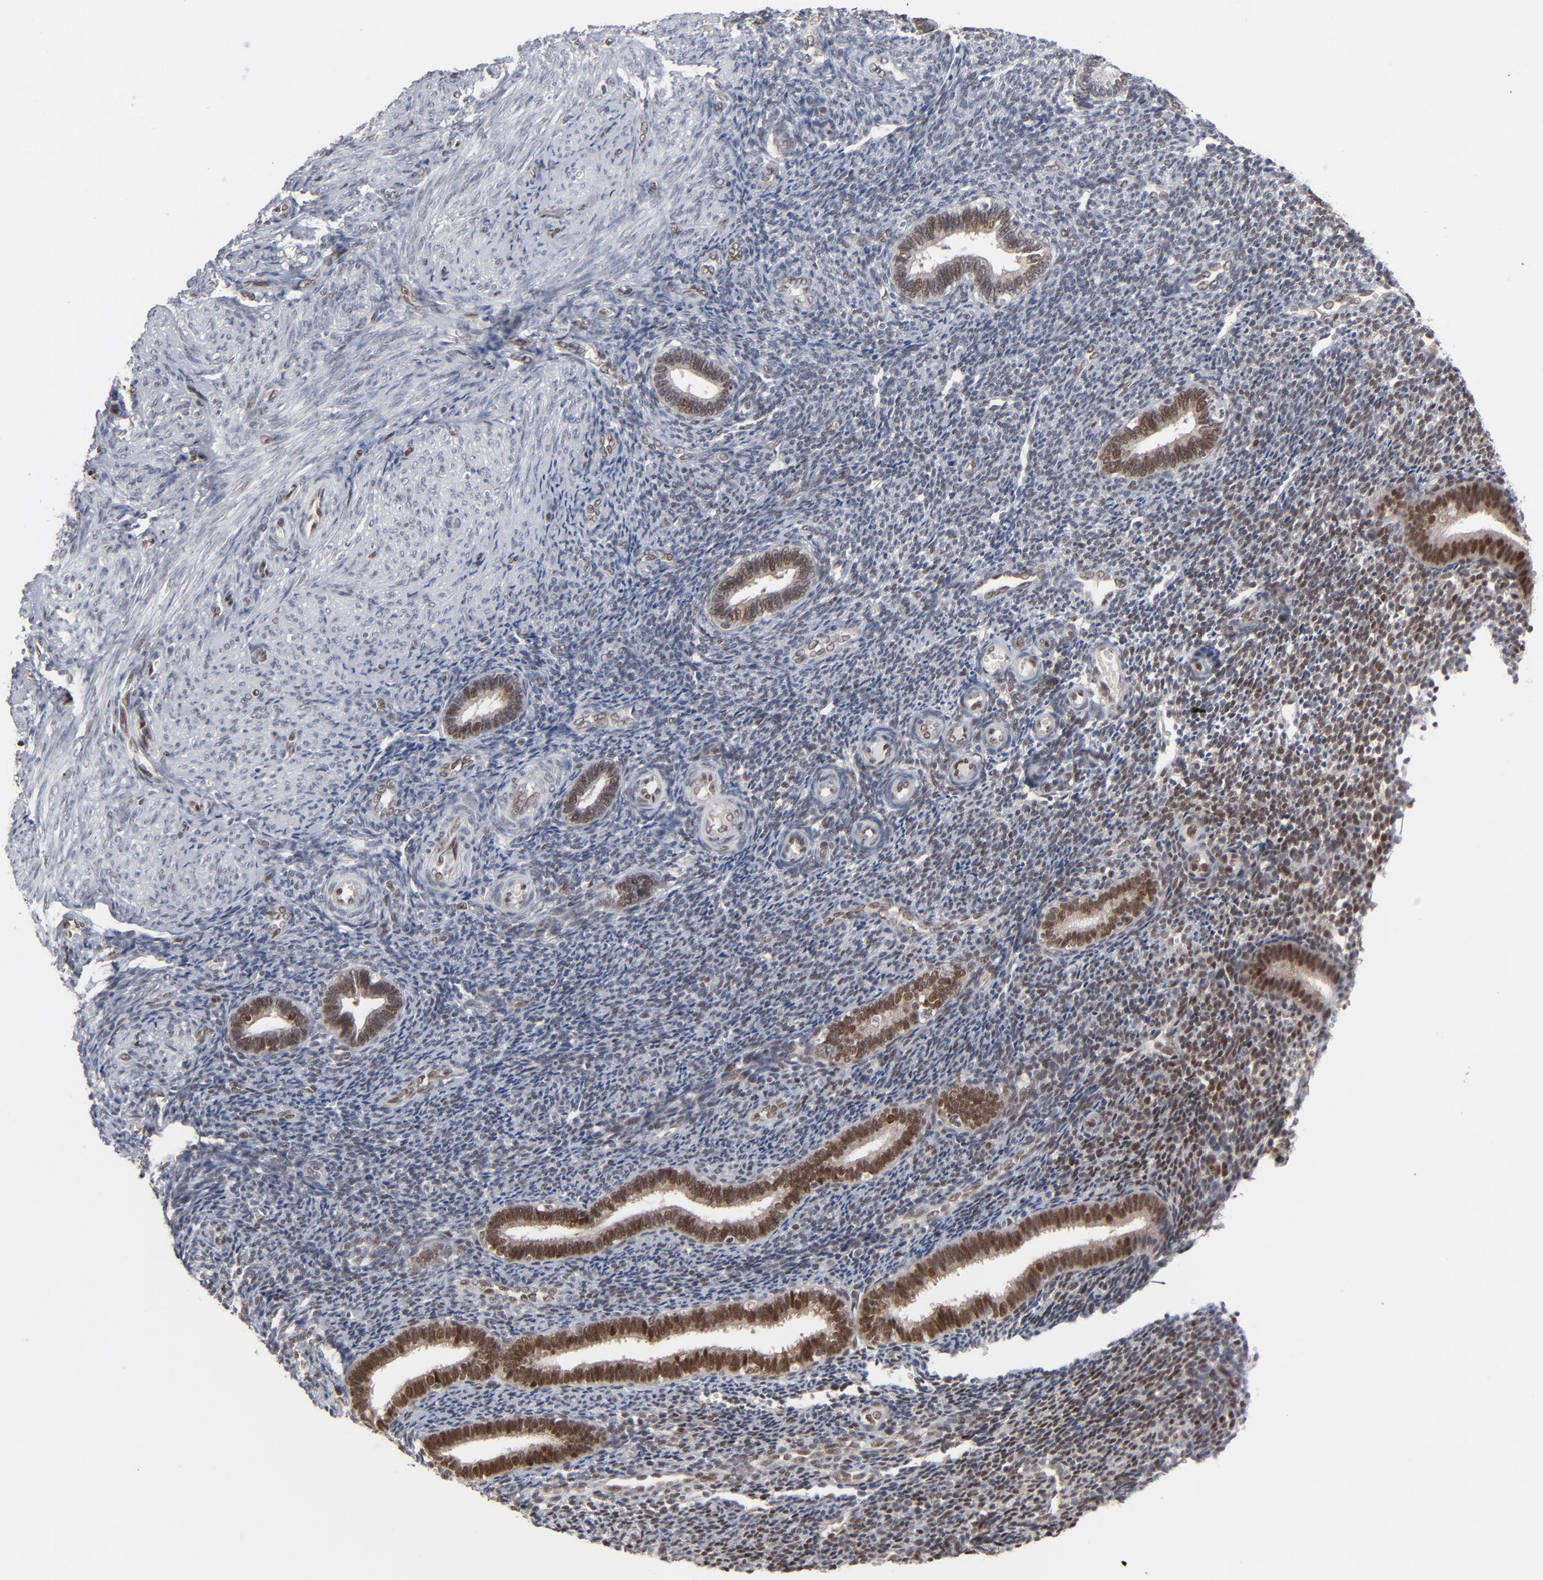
{"staining": {"intensity": "weak", "quantity": "25%-75%", "location": "nuclear"}, "tissue": "endometrium", "cell_type": "Cells in endometrial stroma", "image_type": "normal", "snomed": [{"axis": "morphology", "description": "Normal tissue, NOS"}, {"axis": "topography", "description": "Endometrium"}], "caption": "Cells in endometrial stroma demonstrate low levels of weak nuclear expression in approximately 25%-75% of cells in unremarkable endometrium. (IHC, brightfield microscopy, high magnification).", "gene": "IRF9", "patient": {"sex": "female", "age": 27}}